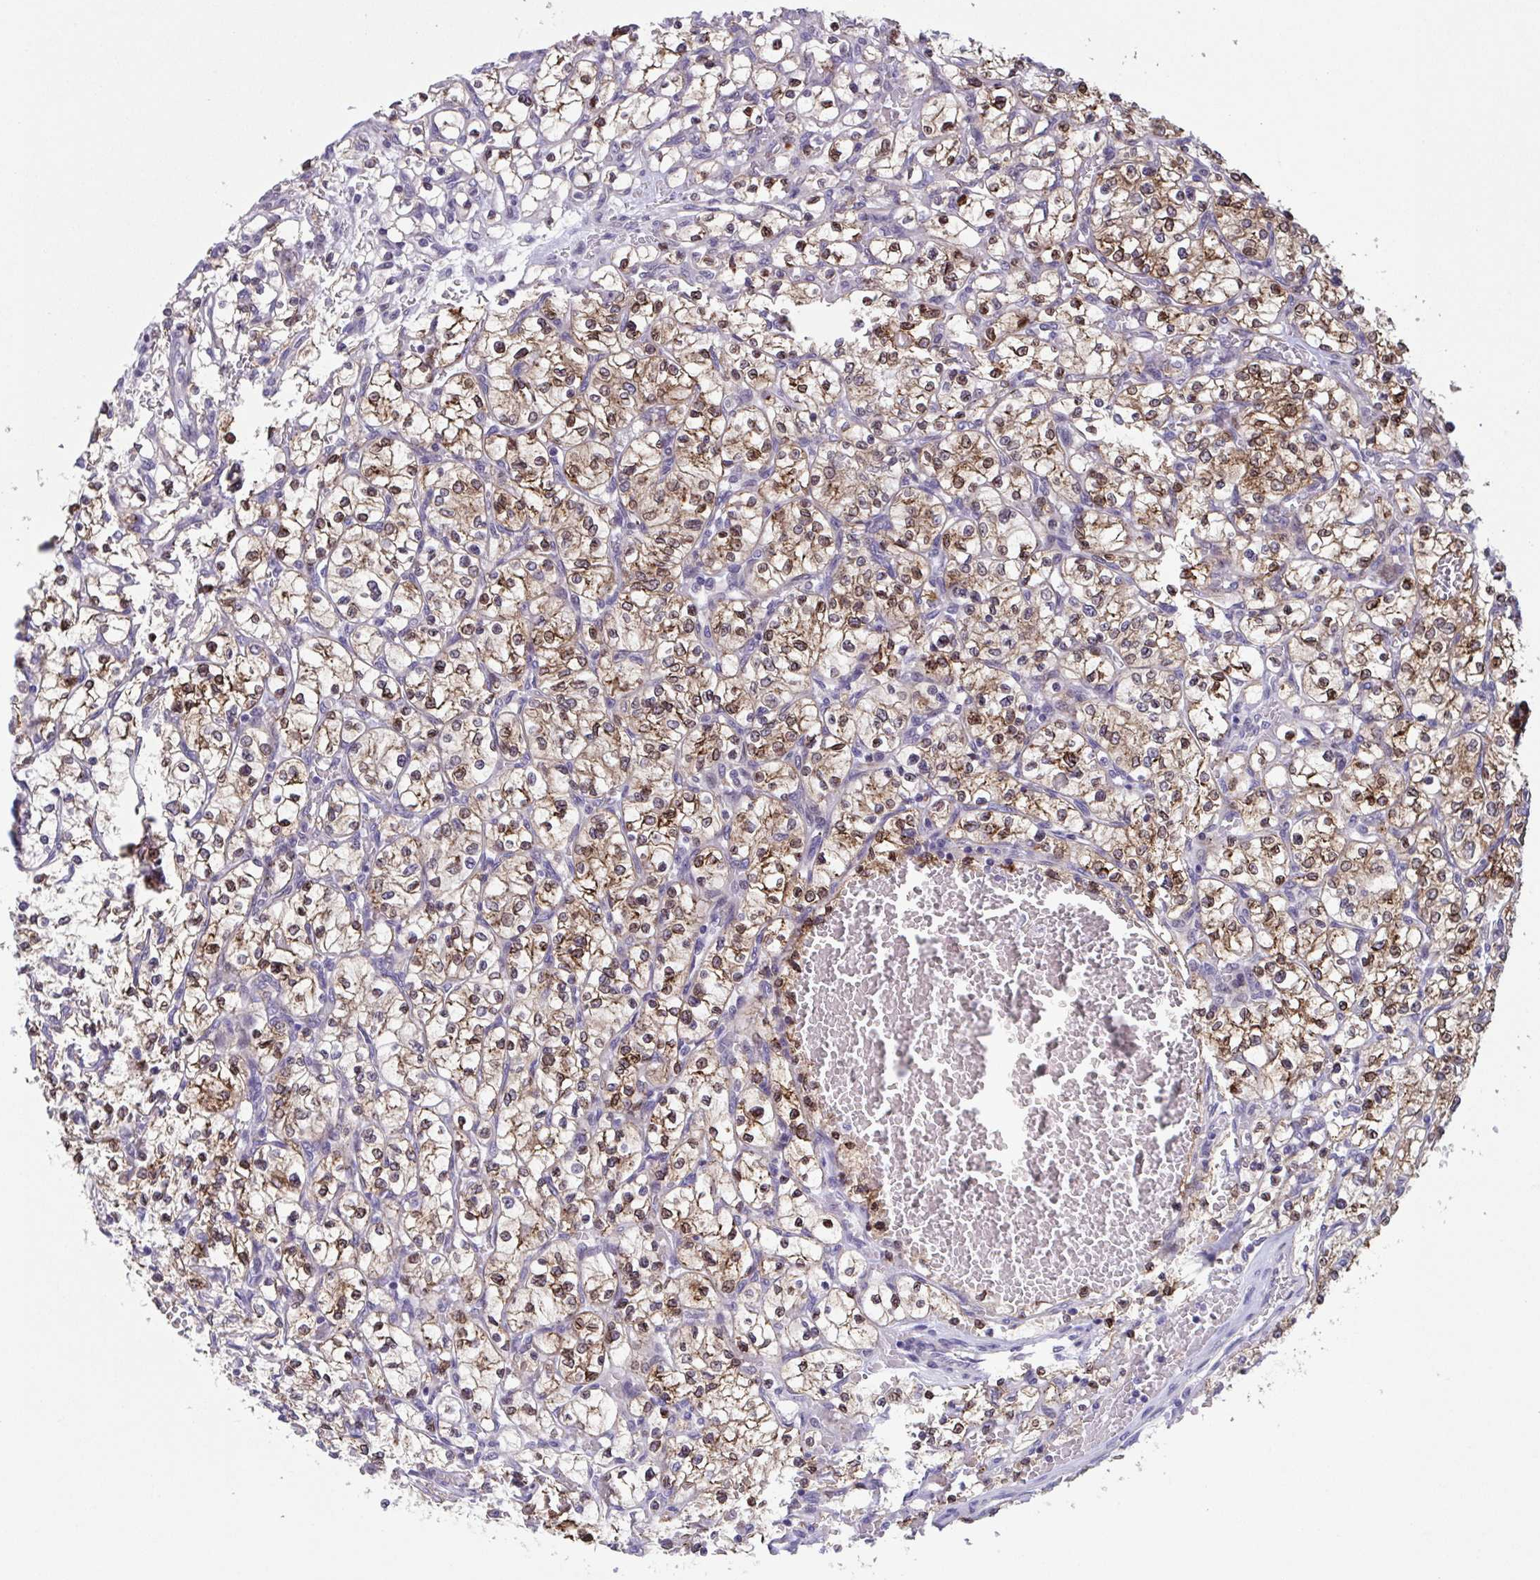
{"staining": {"intensity": "moderate", "quantity": ">75%", "location": "cytoplasmic/membranous,nuclear"}, "tissue": "renal cancer", "cell_type": "Tumor cells", "image_type": "cancer", "snomed": [{"axis": "morphology", "description": "Adenocarcinoma, NOS"}, {"axis": "topography", "description": "Kidney"}], "caption": "A photomicrograph of renal adenocarcinoma stained for a protein exhibits moderate cytoplasmic/membranous and nuclear brown staining in tumor cells.", "gene": "RIOK1", "patient": {"sex": "female", "age": 64}}